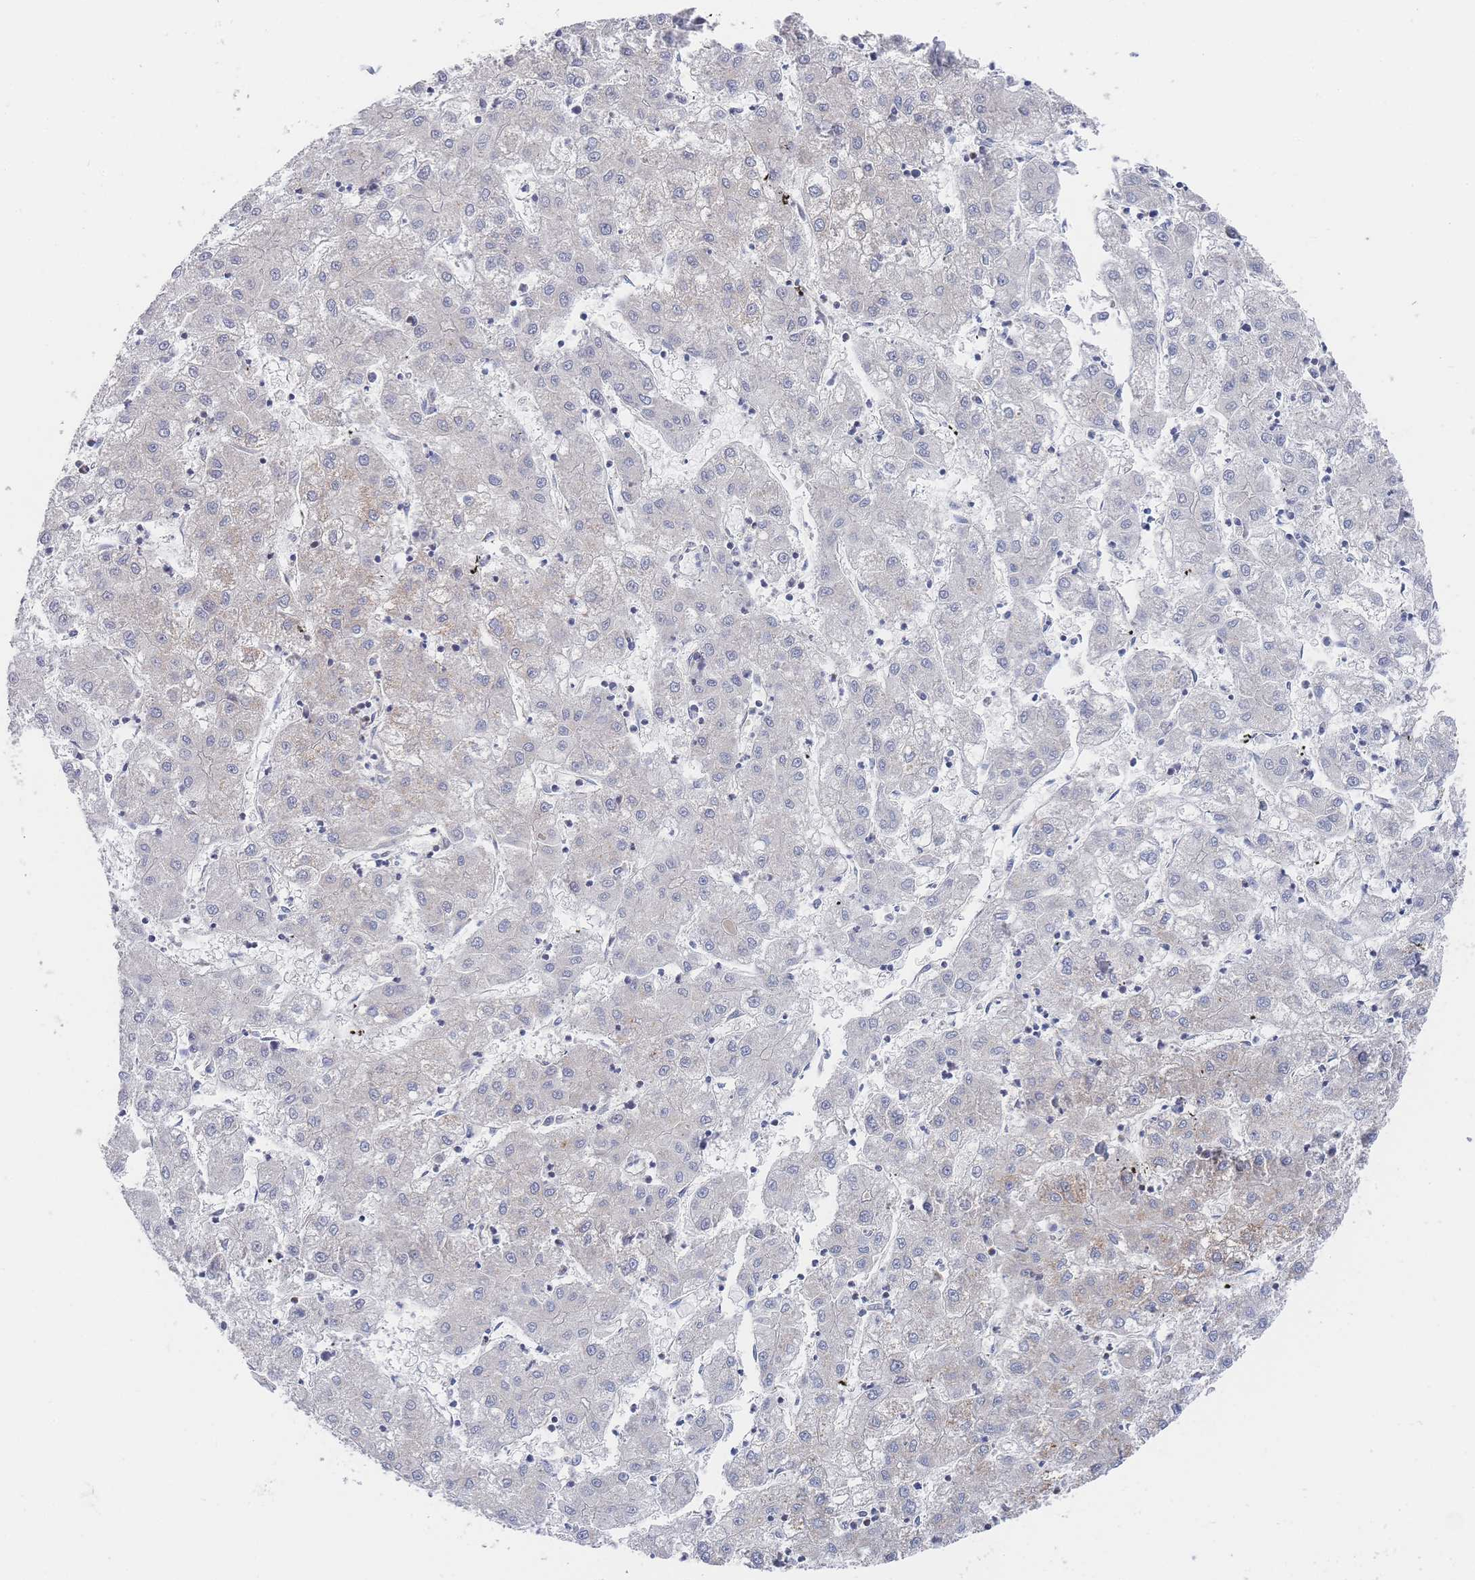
{"staining": {"intensity": "negative", "quantity": "none", "location": "none"}, "tissue": "liver cancer", "cell_type": "Tumor cells", "image_type": "cancer", "snomed": [{"axis": "morphology", "description": "Carcinoma, Hepatocellular, NOS"}, {"axis": "topography", "description": "Liver"}], "caption": "Human liver cancer stained for a protein using immunohistochemistry exhibits no positivity in tumor cells.", "gene": "IKZF4", "patient": {"sex": "male", "age": 72}}